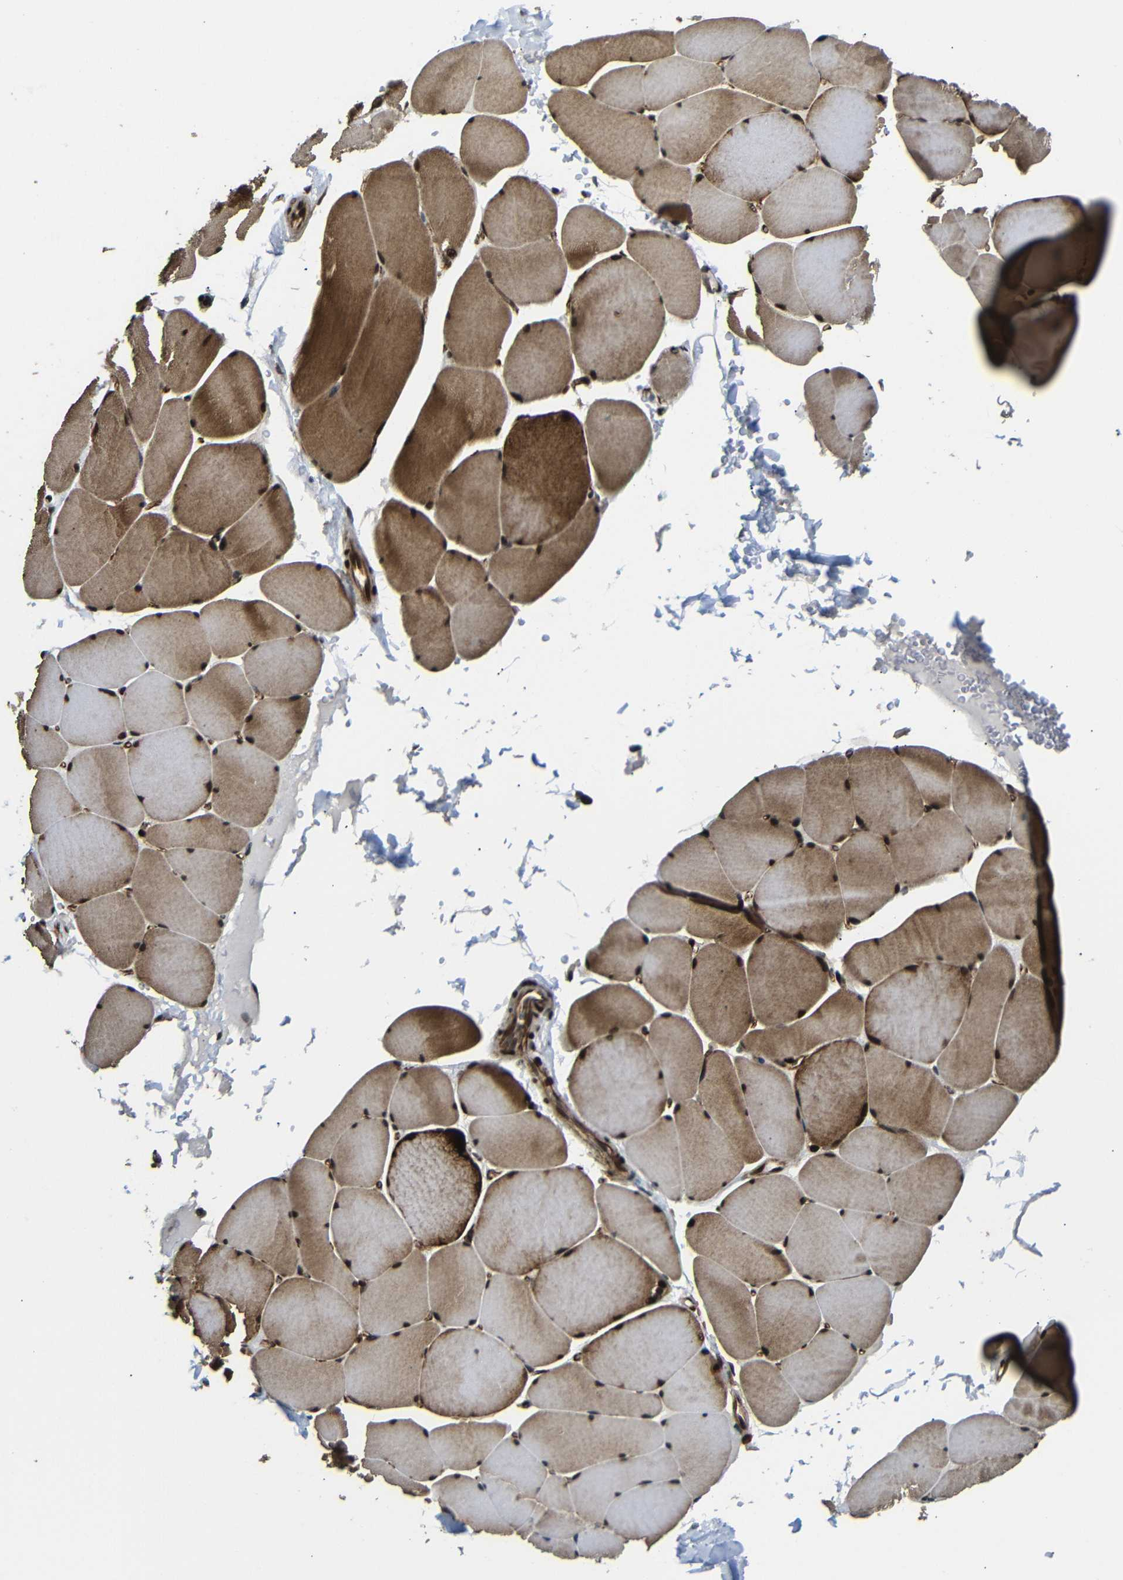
{"staining": {"intensity": "strong", "quantity": ">75%", "location": "cytoplasmic/membranous,nuclear"}, "tissue": "skeletal muscle", "cell_type": "Myocytes", "image_type": "normal", "snomed": [{"axis": "morphology", "description": "Normal tissue, NOS"}, {"axis": "topography", "description": "Skin"}, {"axis": "topography", "description": "Skeletal muscle"}], "caption": "Skeletal muscle stained with DAB (3,3'-diaminobenzidine) immunohistochemistry (IHC) exhibits high levels of strong cytoplasmic/membranous,nuclear expression in about >75% of myocytes.", "gene": "TBX2", "patient": {"sex": "male", "age": 83}}